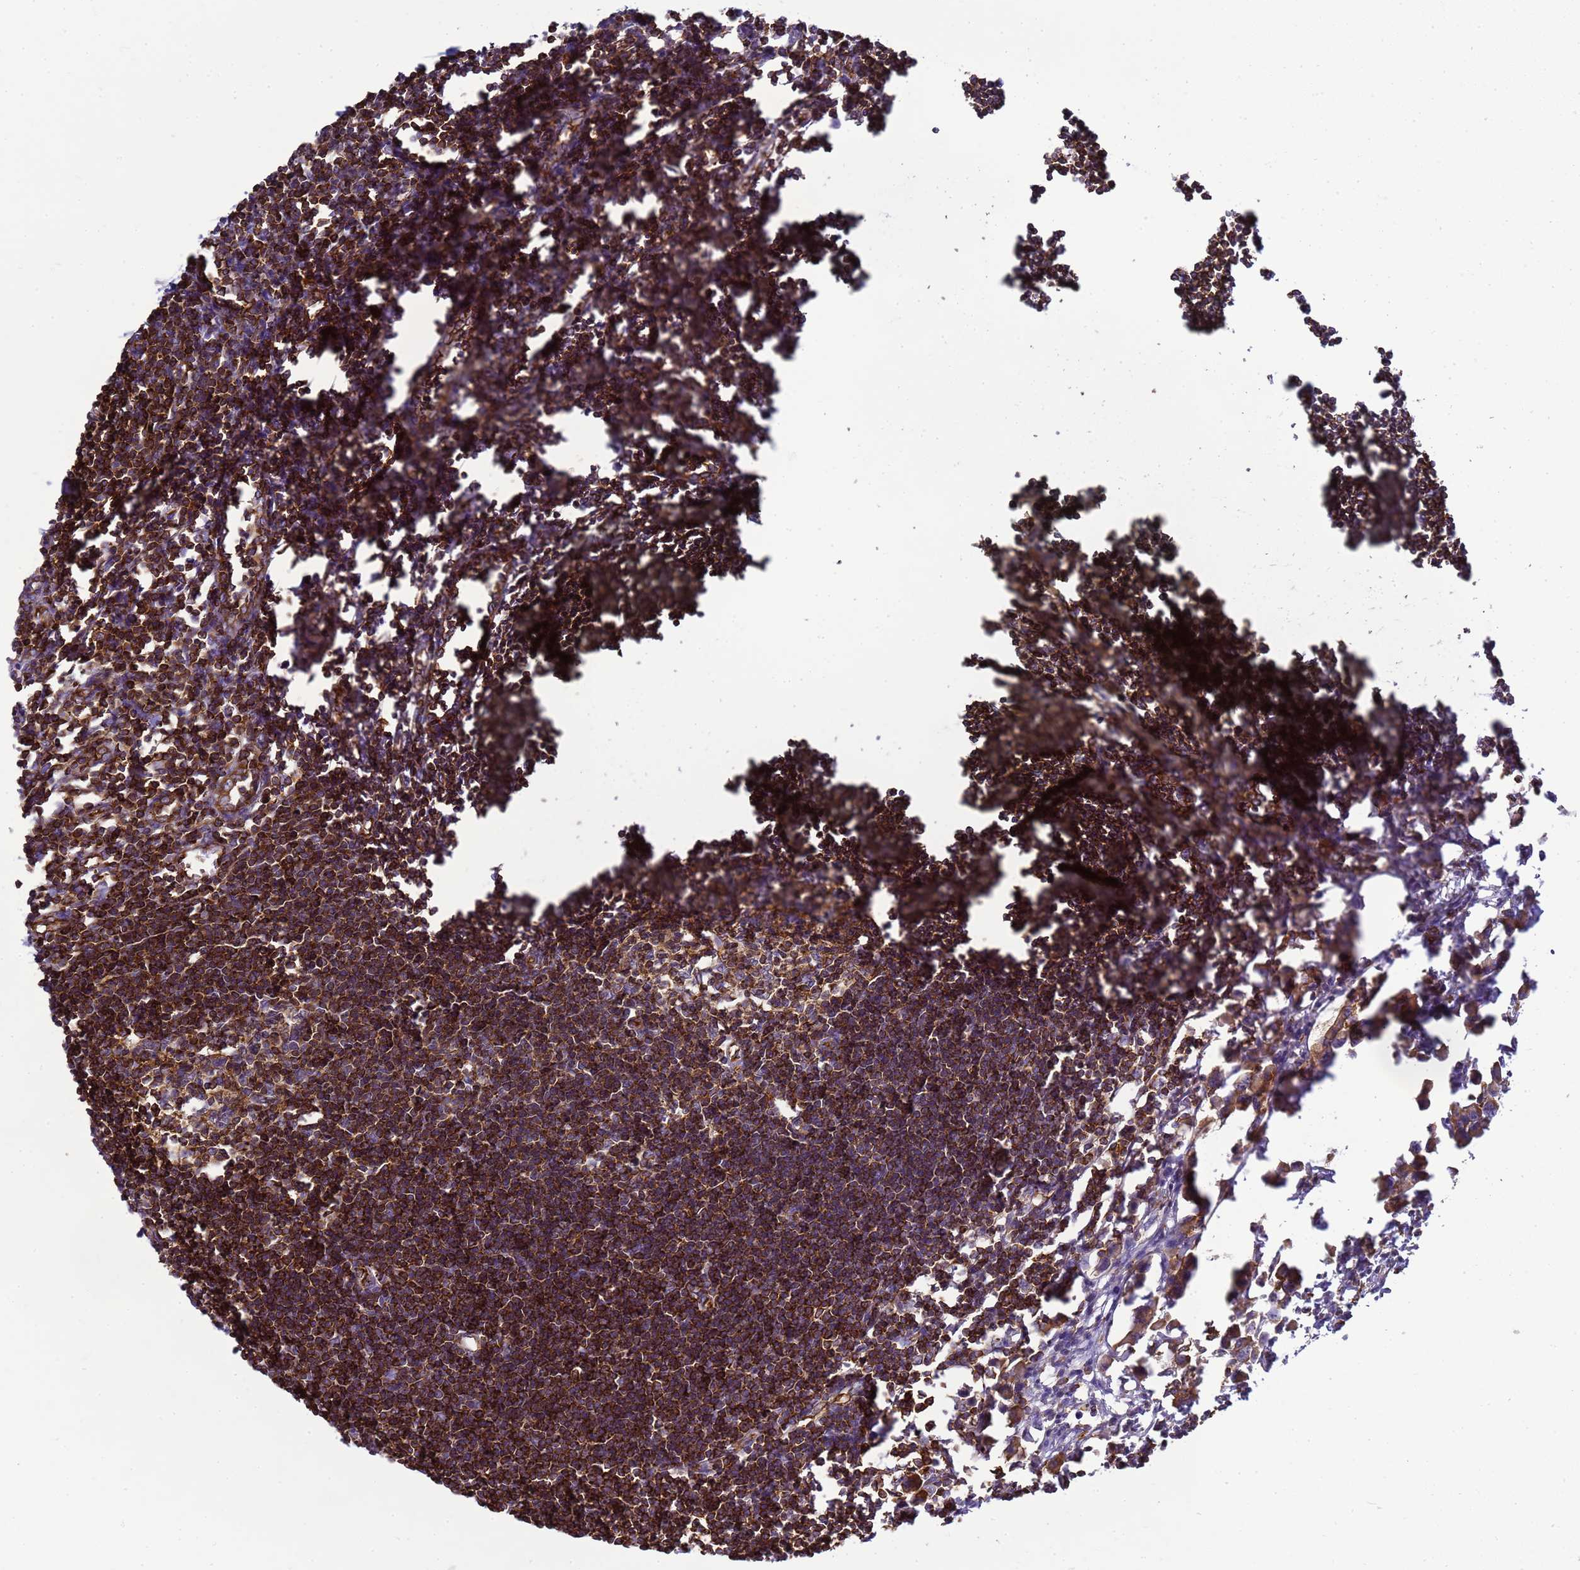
{"staining": {"intensity": "moderate", "quantity": ">75%", "location": "cytoplasmic/membranous"}, "tissue": "lymph node", "cell_type": "Germinal center cells", "image_type": "normal", "snomed": [{"axis": "morphology", "description": "Normal tissue, NOS"}, {"axis": "morphology", "description": "Malignant melanoma, Metastatic site"}, {"axis": "topography", "description": "Lymph node"}], "caption": "Brown immunohistochemical staining in normal human lymph node shows moderate cytoplasmic/membranous expression in about >75% of germinal center cells.", "gene": "ZBTB8OS", "patient": {"sex": "male", "age": 41}}